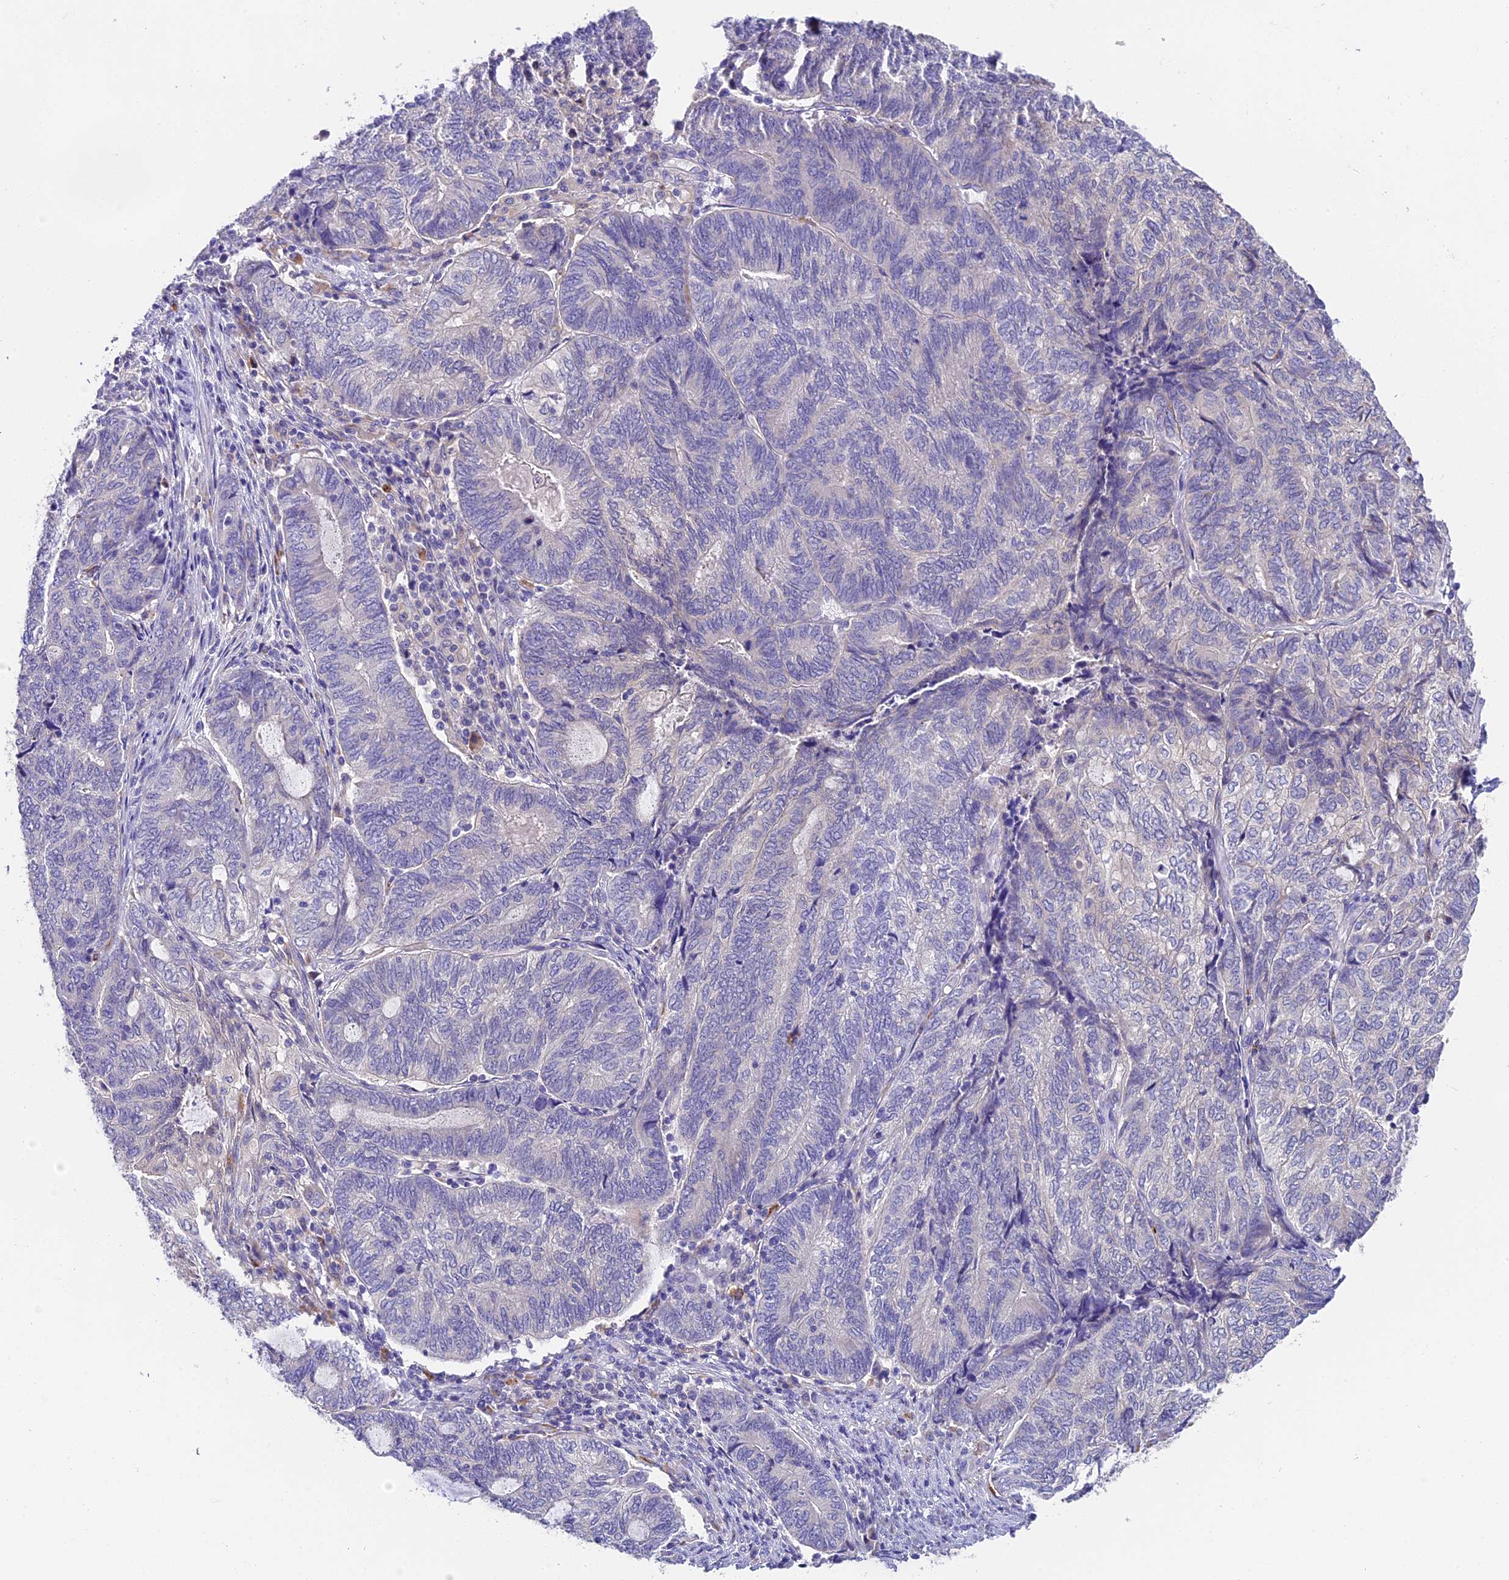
{"staining": {"intensity": "negative", "quantity": "none", "location": "none"}, "tissue": "endometrial cancer", "cell_type": "Tumor cells", "image_type": "cancer", "snomed": [{"axis": "morphology", "description": "Adenocarcinoma, NOS"}, {"axis": "topography", "description": "Uterus"}, {"axis": "topography", "description": "Endometrium"}], "caption": "Adenocarcinoma (endometrial) was stained to show a protein in brown. There is no significant staining in tumor cells. Brightfield microscopy of immunohistochemistry stained with DAB (3,3'-diaminobenzidine) (brown) and hematoxylin (blue), captured at high magnification.", "gene": "LYPD6", "patient": {"sex": "female", "age": 70}}